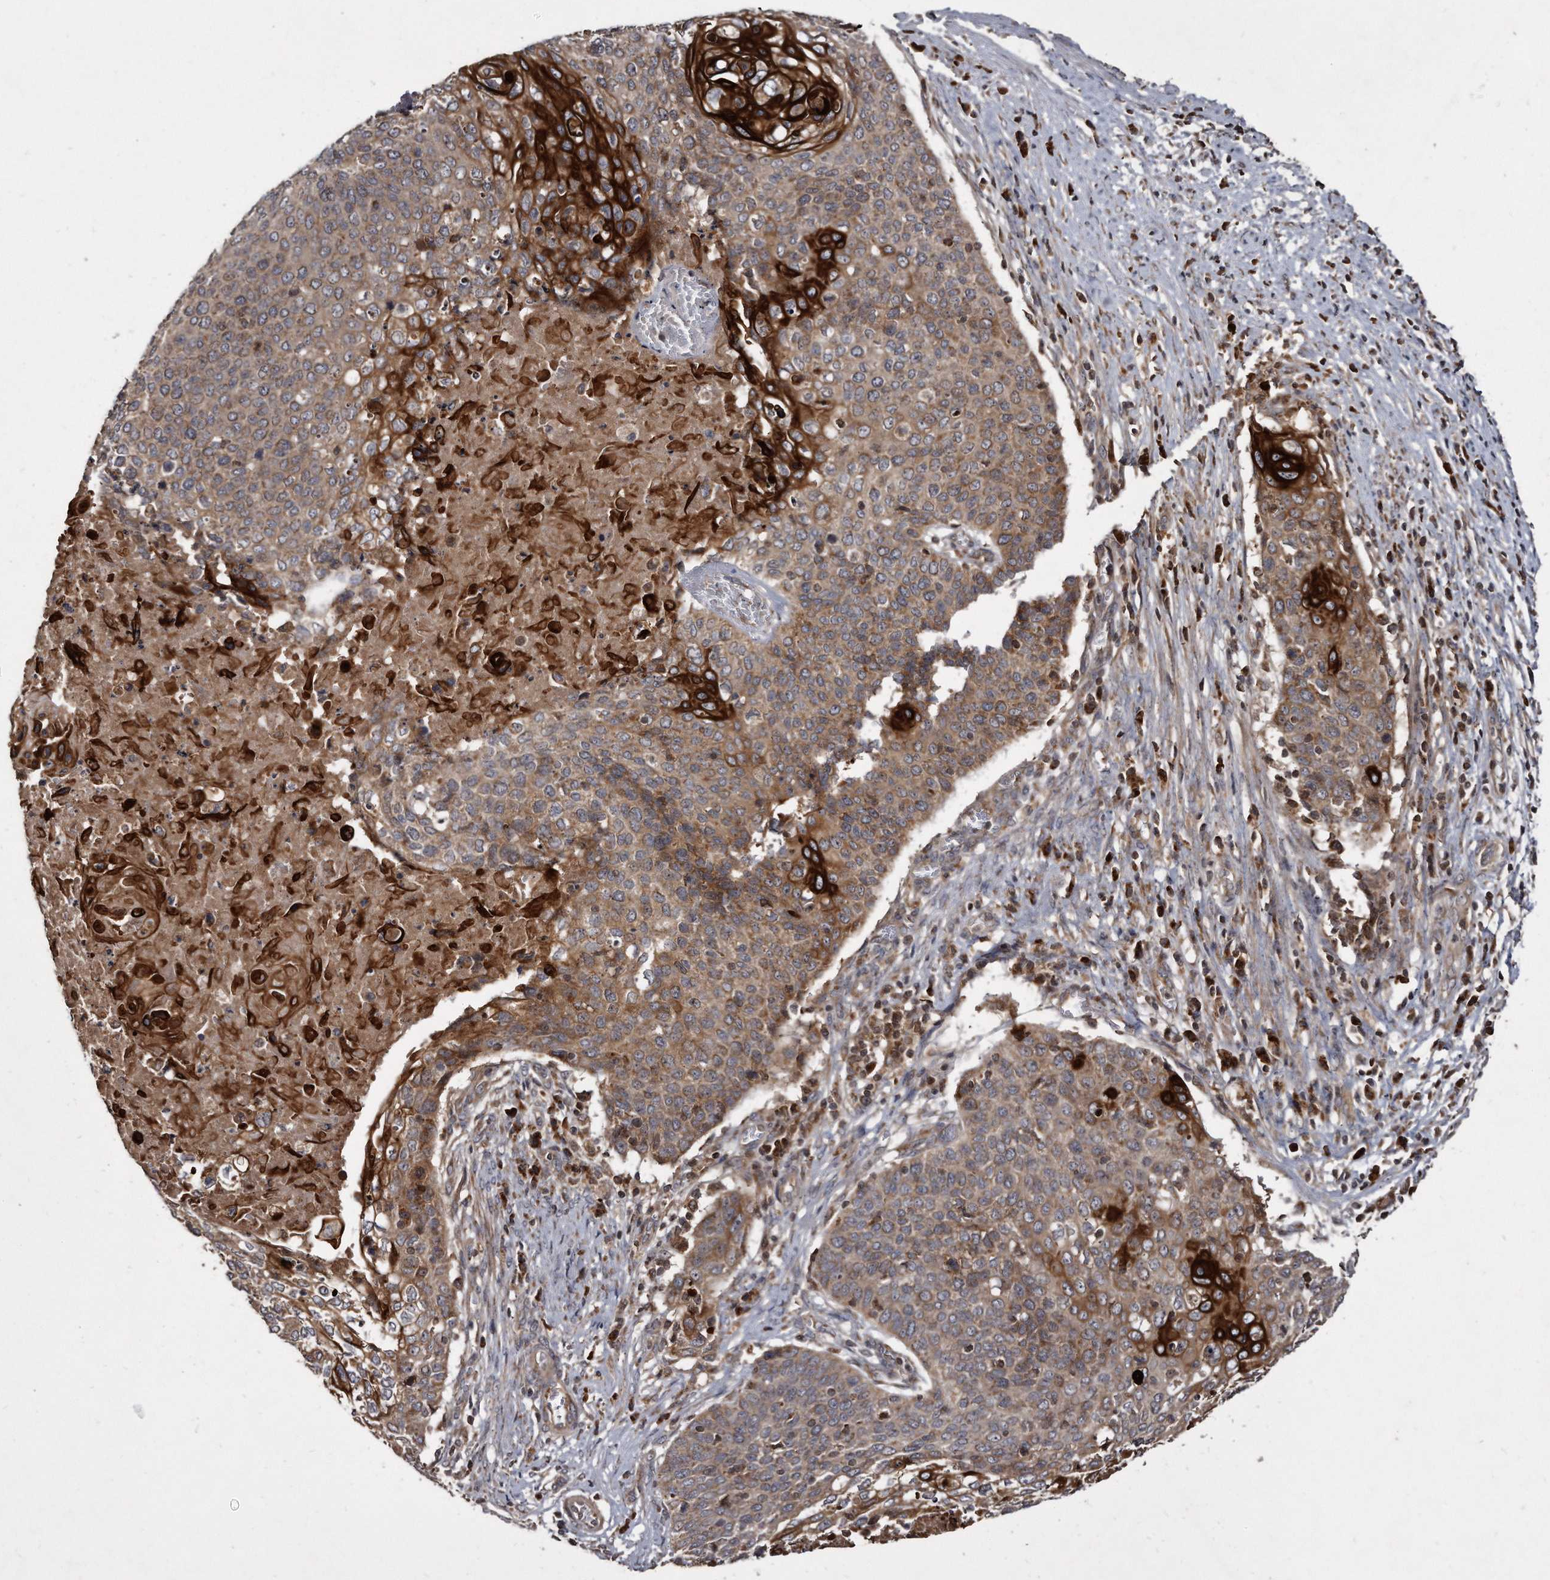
{"staining": {"intensity": "moderate", "quantity": ">75%", "location": "cytoplasmic/membranous"}, "tissue": "cervical cancer", "cell_type": "Tumor cells", "image_type": "cancer", "snomed": [{"axis": "morphology", "description": "Squamous cell carcinoma, NOS"}, {"axis": "topography", "description": "Cervix"}], "caption": "Human cervical squamous cell carcinoma stained with a protein marker displays moderate staining in tumor cells.", "gene": "FAM136A", "patient": {"sex": "female", "age": 39}}